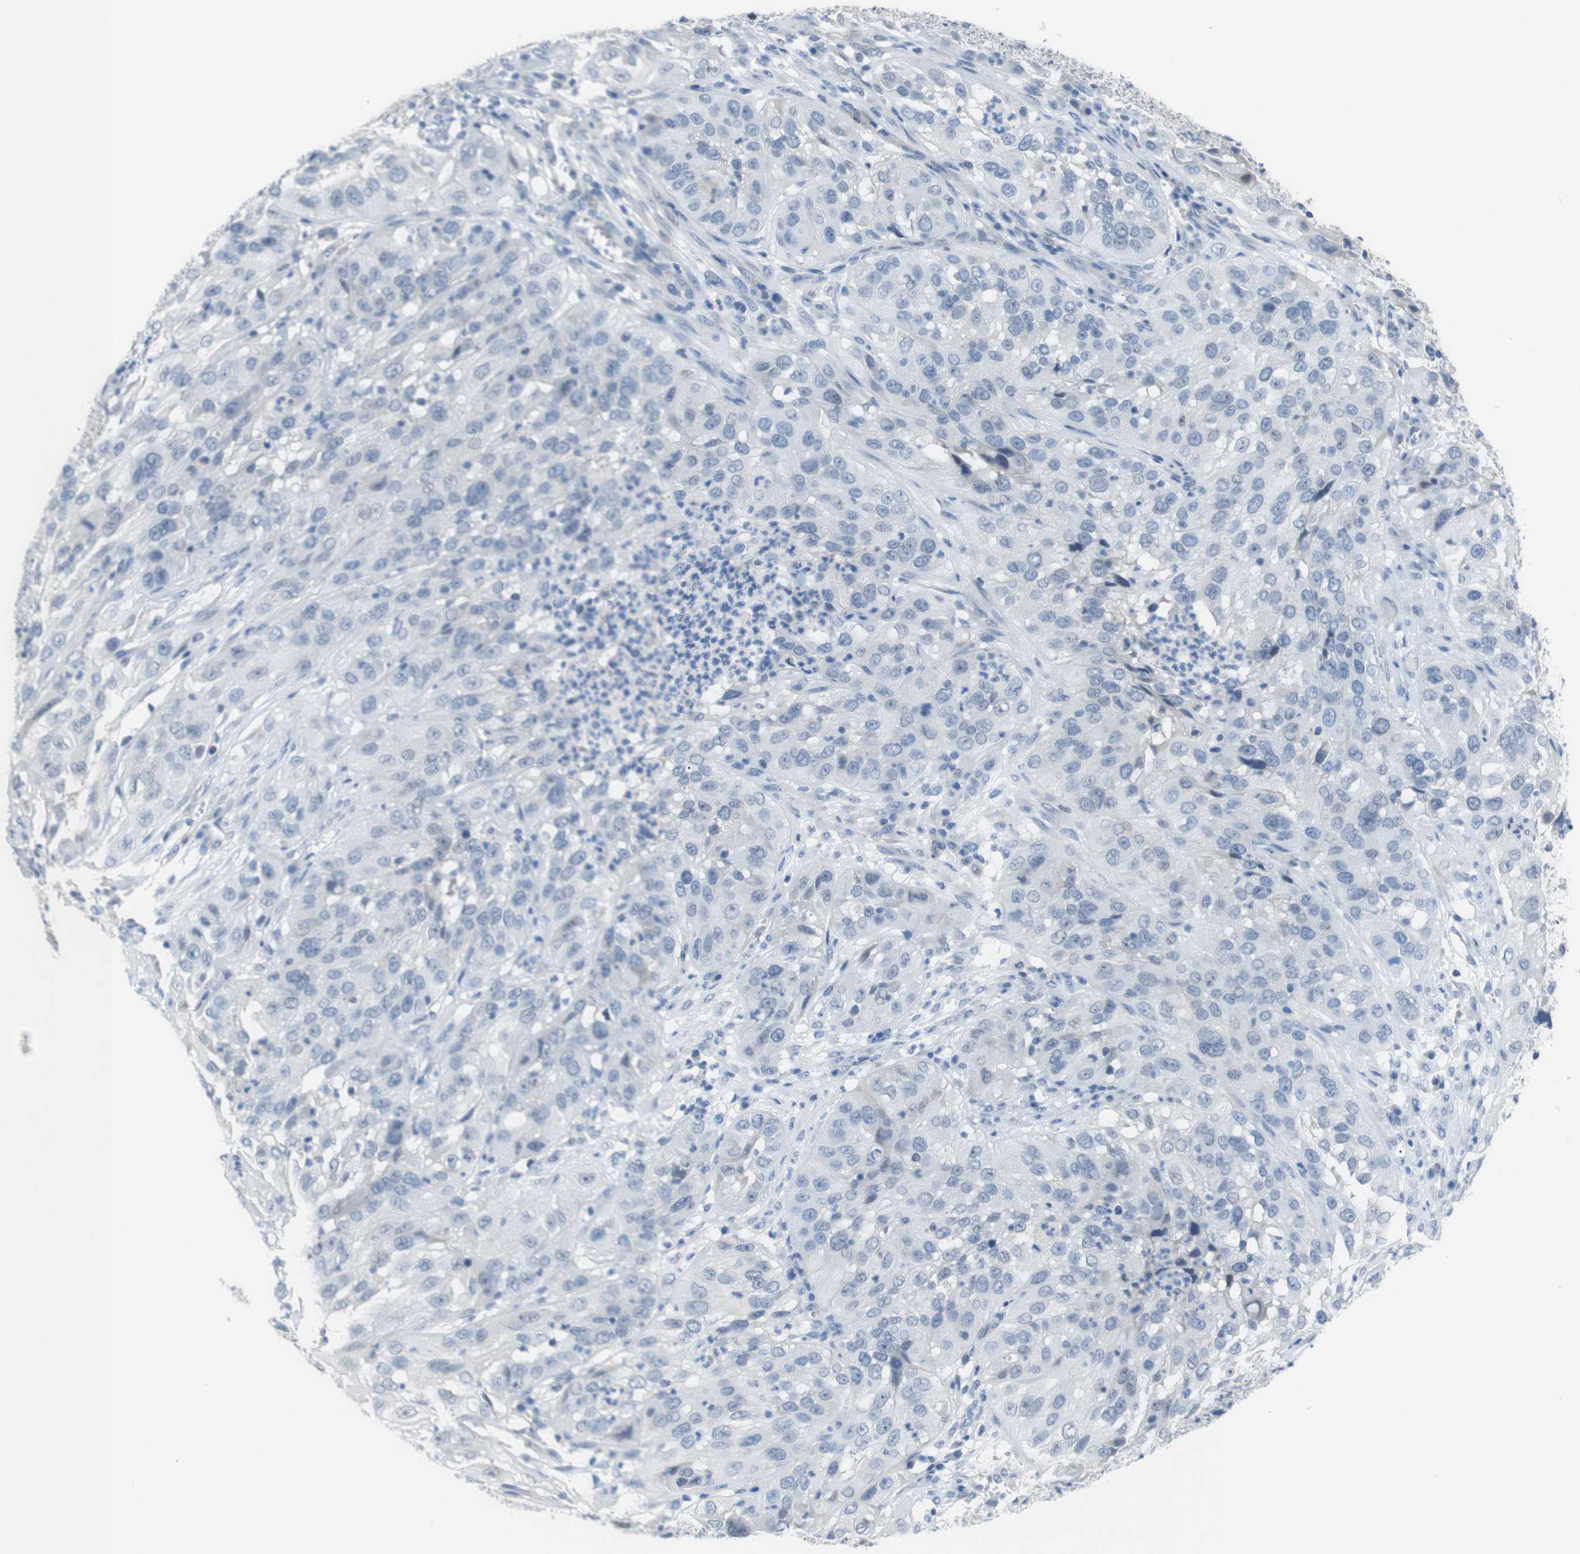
{"staining": {"intensity": "negative", "quantity": "none", "location": "none"}, "tissue": "cervical cancer", "cell_type": "Tumor cells", "image_type": "cancer", "snomed": [{"axis": "morphology", "description": "Squamous cell carcinoma, NOS"}, {"axis": "topography", "description": "Cervix"}], "caption": "Tumor cells are negative for protein expression in human cervical cancer.", "gene": "CHRM5", "patient": {"sex": "female", "age": 32}}